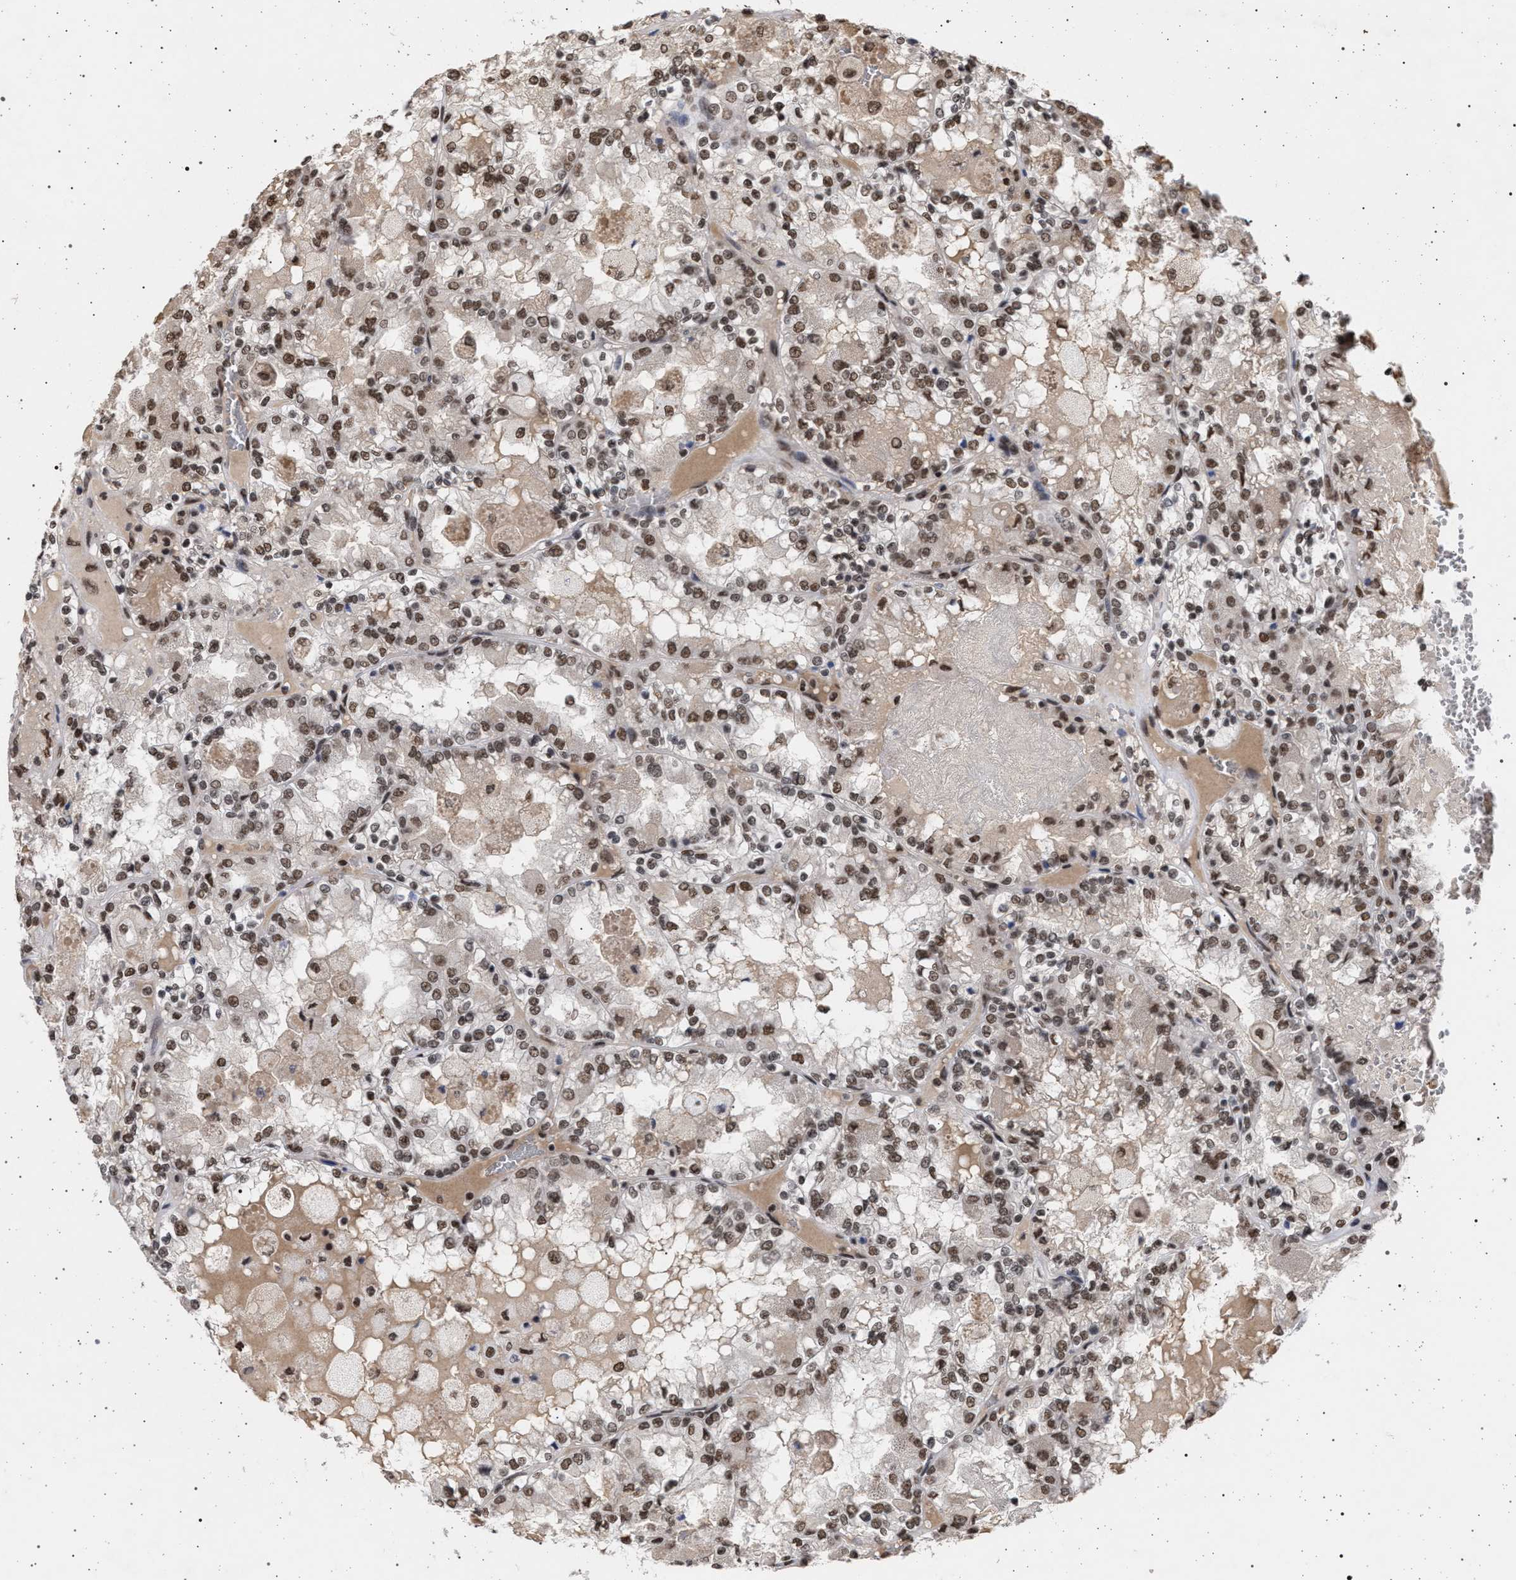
{"staining": {"intensity": "moderate", "quantity": ">75%", "location": "nuclear"}, "tissue": "renal cancer", "cell_type": "Tumor cells", "image_type": "cancer", "snomed": [{"axis": "morphology", "description": "Adenocarcinoma, NOS"}, {"axis": "topography", "description": "Kidney"}], "caption": "Moderate nuclear protein positivity is appreciated in approximately >75% of tumor cells in renal cancer (adenocarcinoma). (DAB (3,3'-diaminobenzidine) IHC, brown staining for protein, blue staining for nuclei).", "gene": "PHF12", "patient": {"sex": "female", "age": 56}}